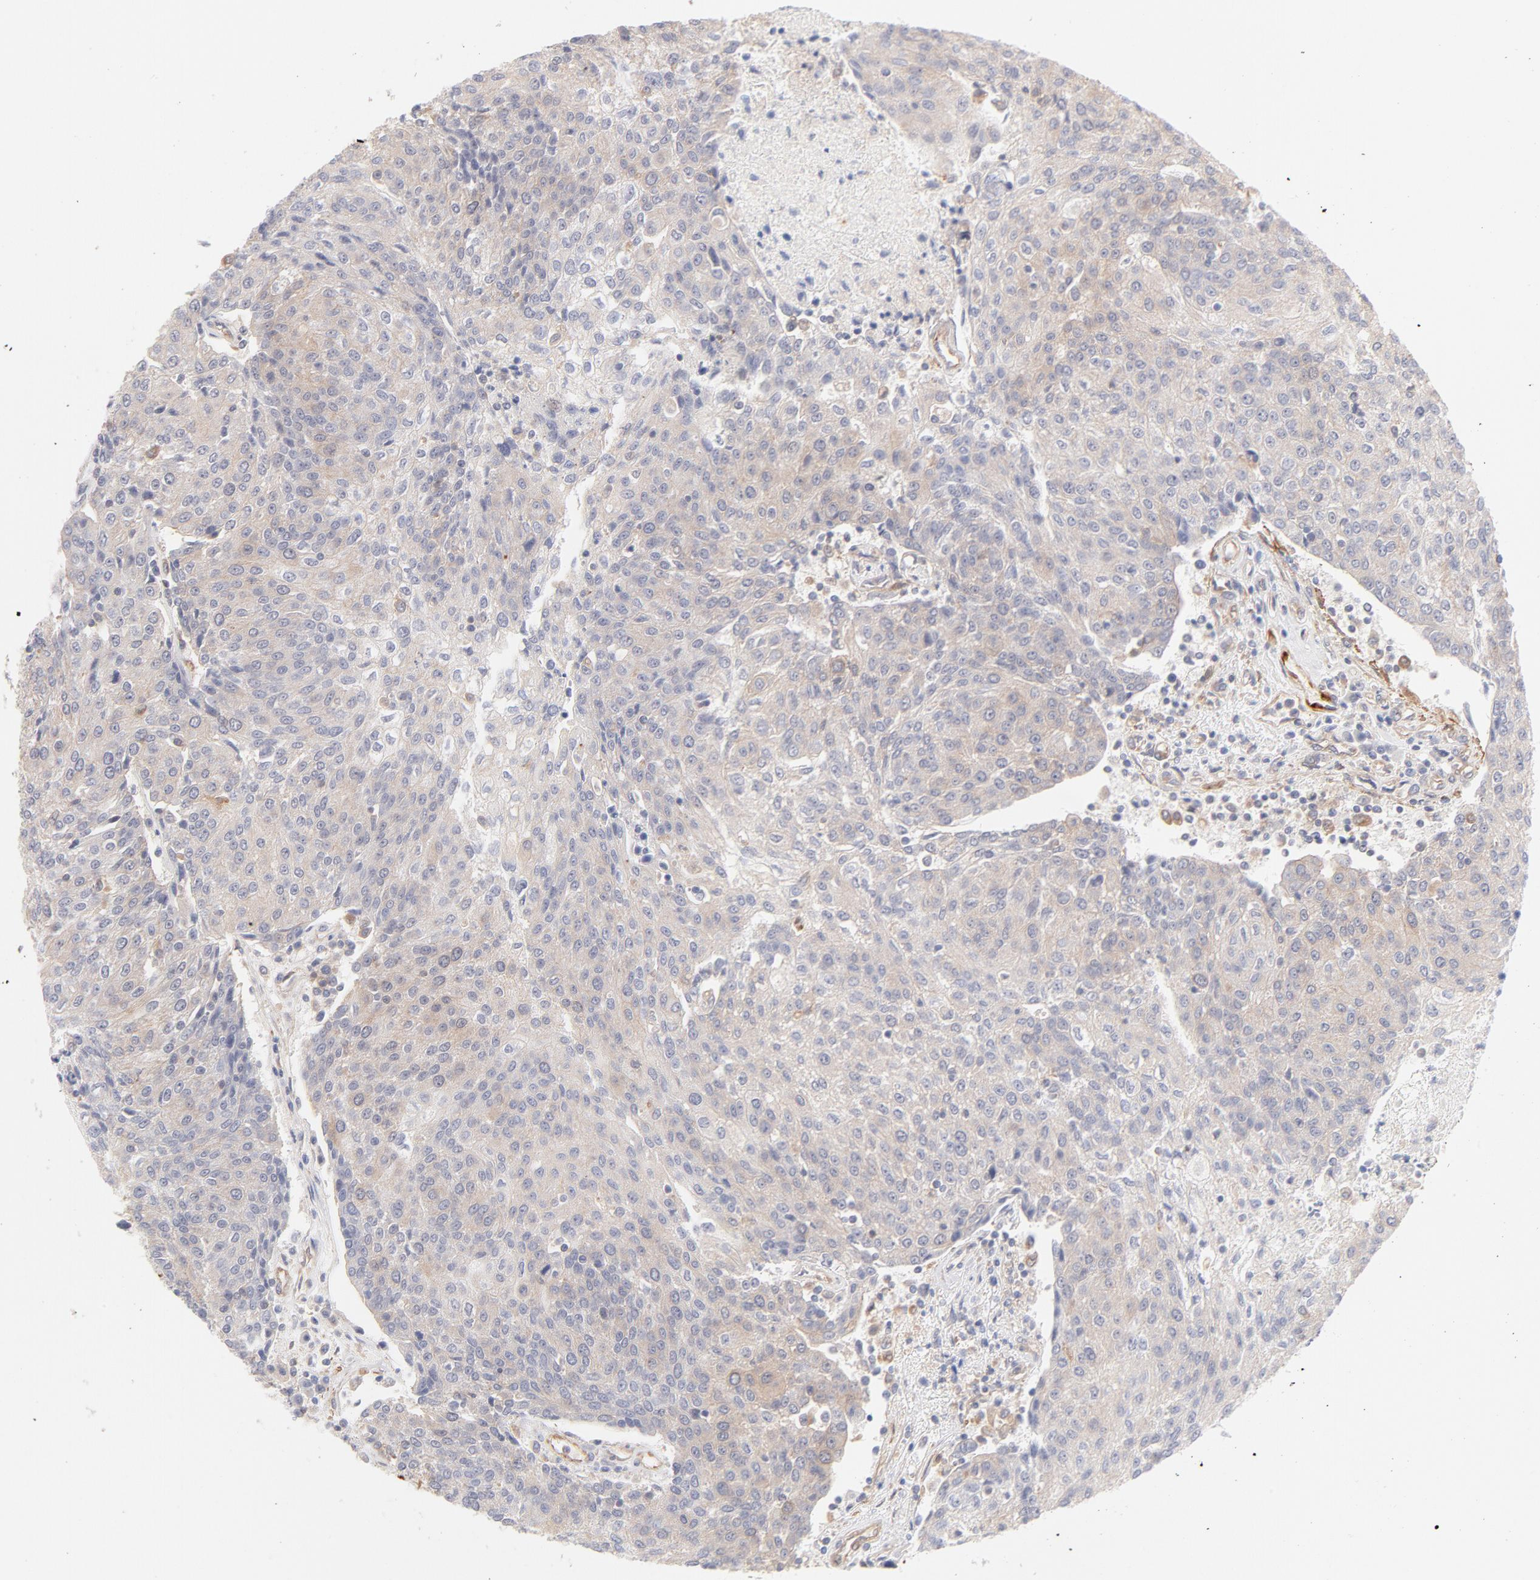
{"staining": {"intensity": "weak", "quantity": ">75%", "location": "cytoplasmic/membranous"}, "tissue": "urothelial cancer", "cell_type": "Tumor cells", "image_type": "cancer", "snomed": [{"axis": "morphology", "description": "Urothelial carcinoma, High grade"}, {"axis": "topography", "description": "Urinary bladder"}], "caption": "Tumor cells display low levels of weak cytoplasmic/membranous staining in approximately >75% of cells in human urothelial cancer. (DAB = brown stain, brightfield microscopy at high magnification).", "gene": "LDLRAP1", "patient": {"sex": "female", "age": 85}}